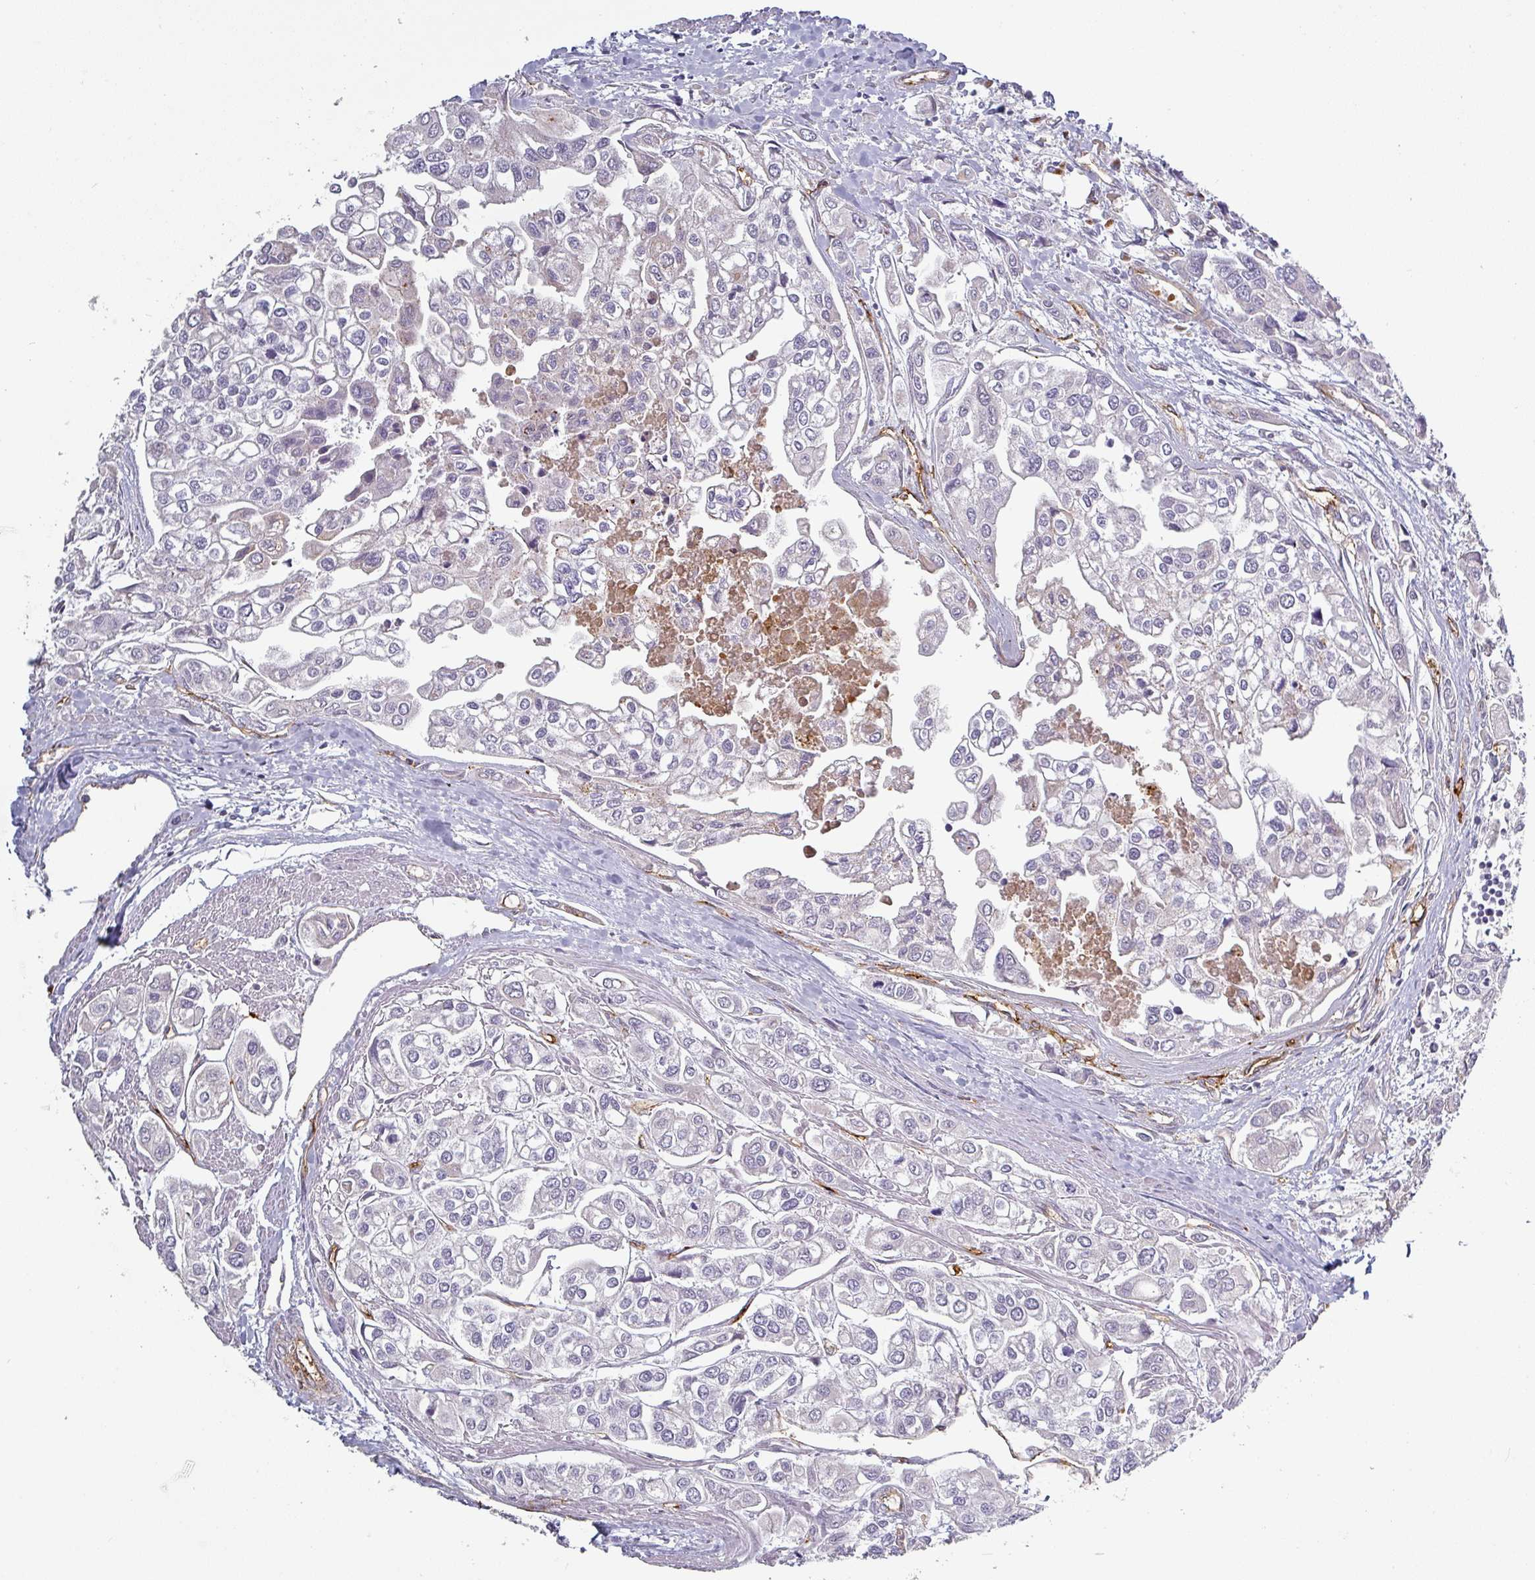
{"staining": {"intensity": "negative", "quantity": "none", "location": "none"}, "tissue": "urothelial cancer", "cell_type": "Tumor cells", "image_type": "cancer", "snomed": [{"axis": "morphology", "description": "Urothelial carcinoma, High grade"}, {"axis": "topography", "description": "Urinary bladder"}], "caption": "The micrograph demonstrates no staining of tumor cells in high-grade urothelial carcinoma.", "gene": "PRODH2", "patient": {"sex": "male", "age": 67}}